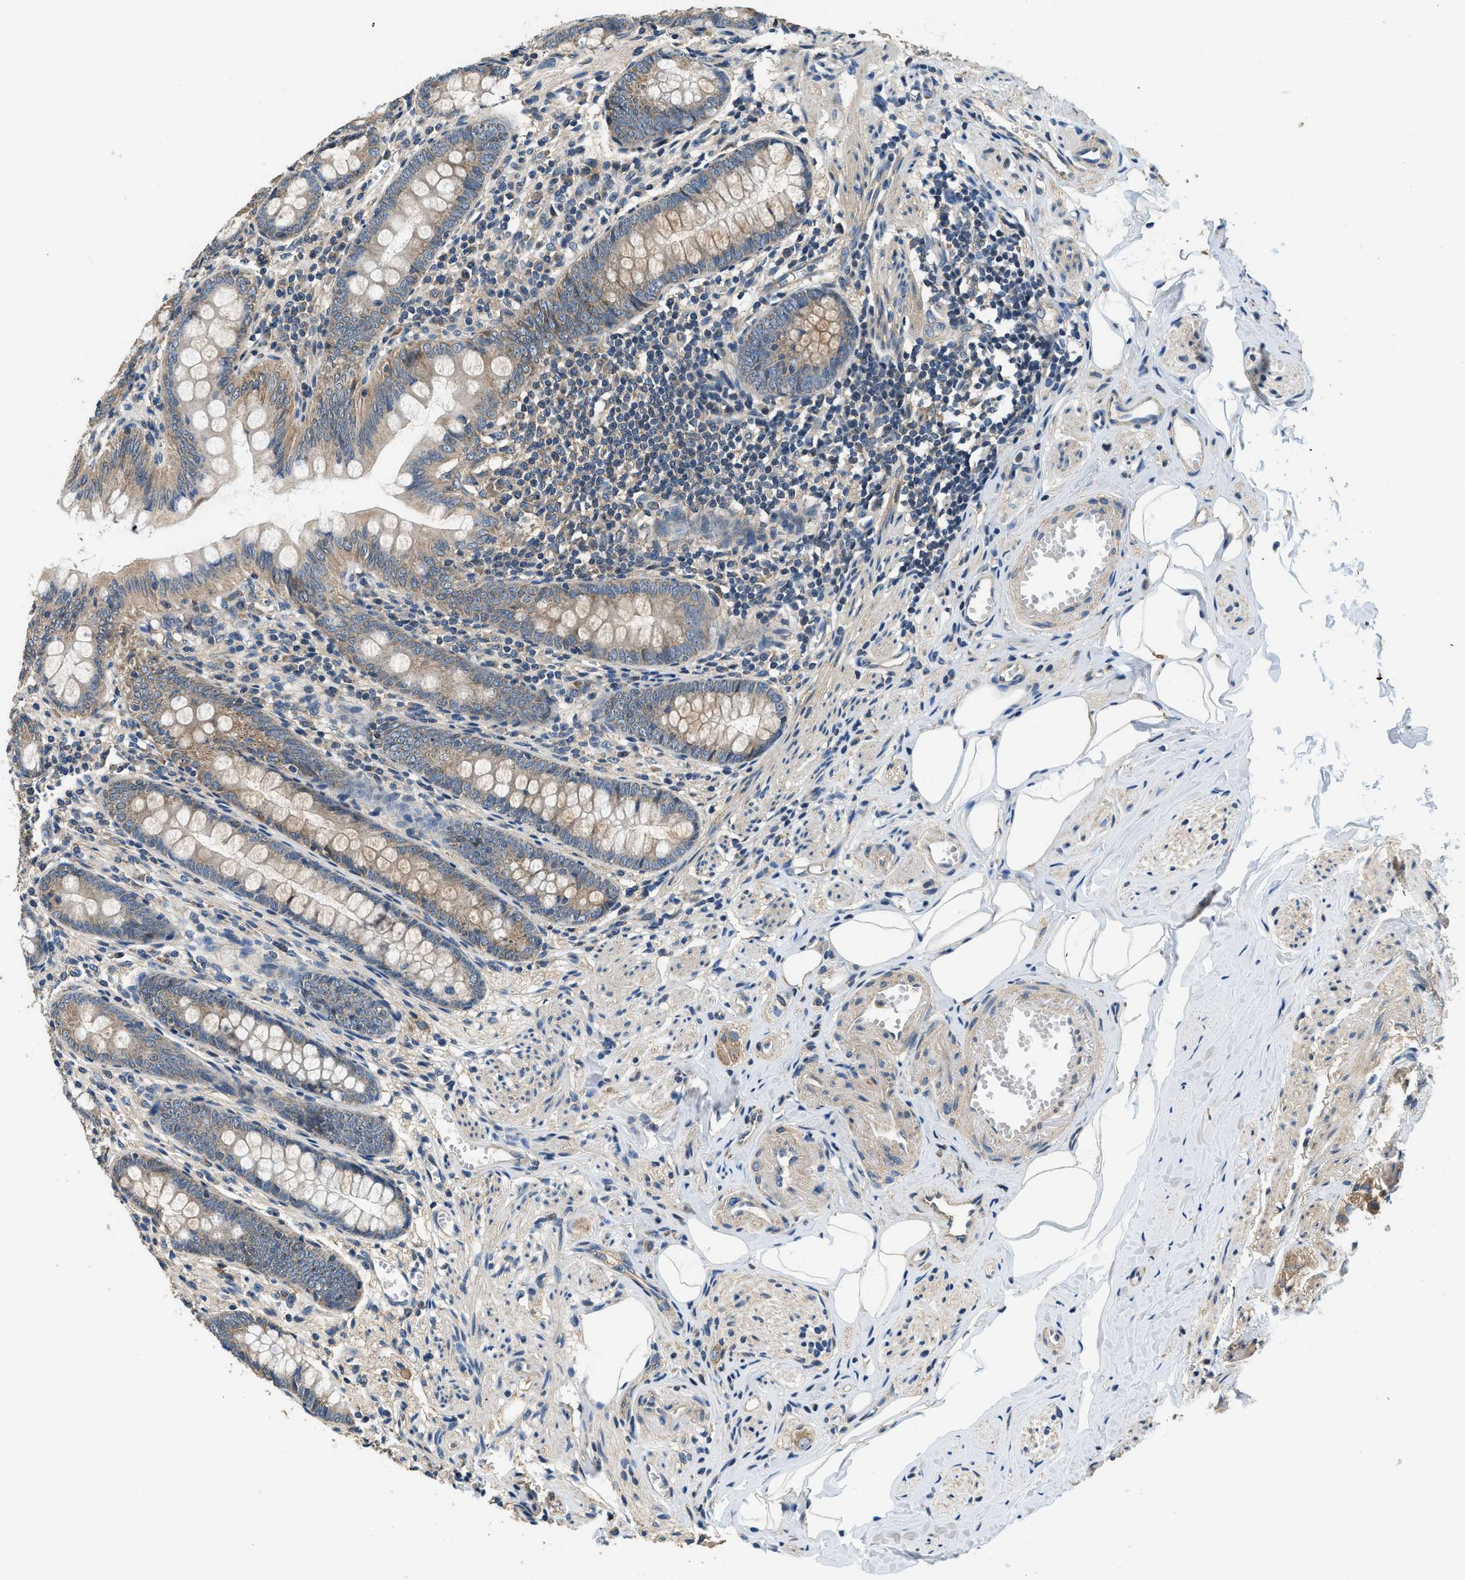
{"staining": {"intensity": "weak", "quantity": ">75%", "location": "cytoplasmic/membranous"}, "tissue": "appendix", "cell_type": "Glandular cells", "image_type": "normal", "snomed": [{"axis": "morphology", "description": "Normal tissue, NOS"}, {"axis": "topography", "description": "Appendix"}], "caption": "Immunohistochemistry of unremarkable human appendix exhibits low levels of weak cytoplasmic/membranous staining in approximately >75% of glandular cells. The staining is performed using DAB brown chromogen to label protein expression. The nuclei are counter-stained blue using hematoxylin.", "gene": "SSH2", "patient": {"sex": "female", "age": 77}}